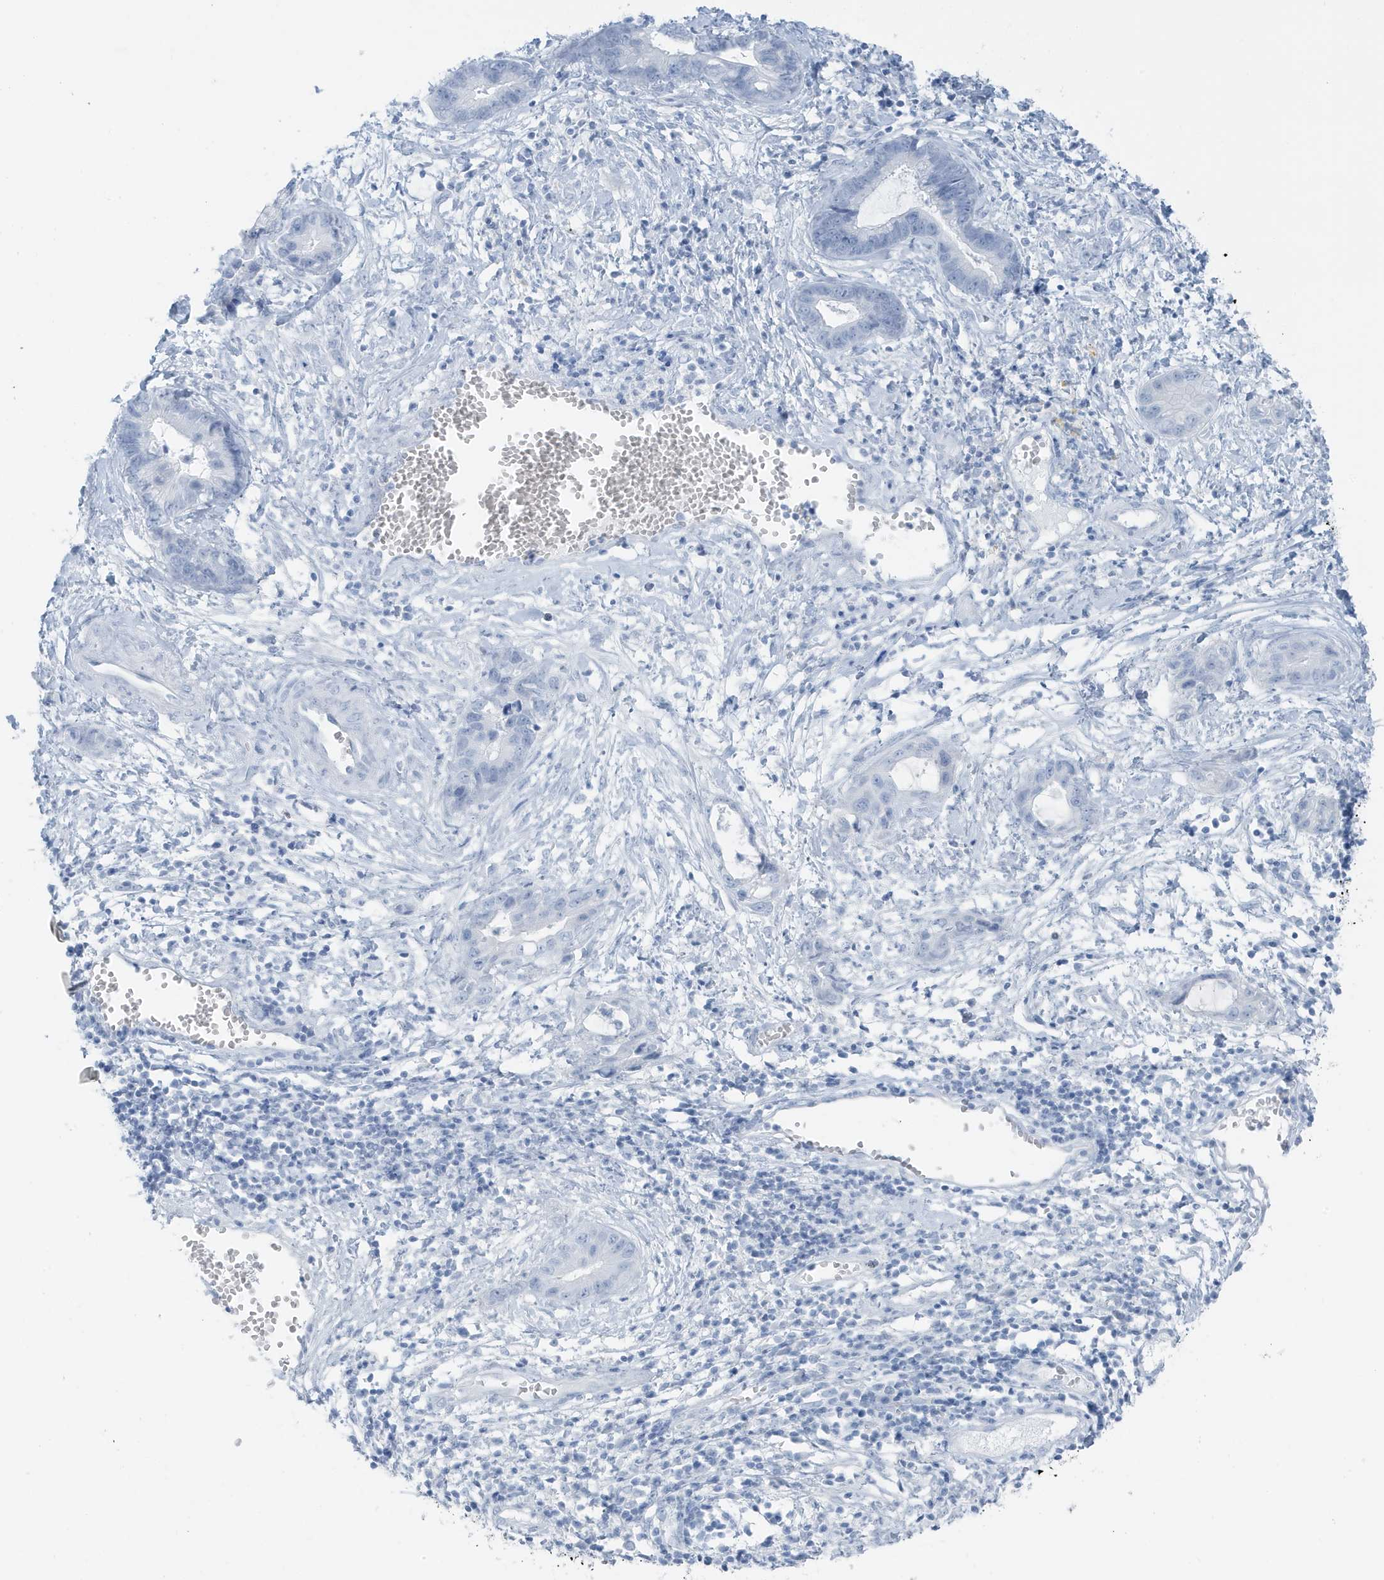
{"staining": {"intensity": "negative", "quantity": "none", "location": "none"}, "tissue": "cervical cancer", "cell_type": "Tumor cells", "image_type": "cancer", "snomed": [{"axis": "morphology", "description": "Adenocarcinoma, NOS"}, {"axis": "topography", "description": "Cervix"}], "caption": "The photomicrograph exhibits no staining of tumor cells in adenocarcinoma (cervical).", "gene": "ZFP64", "patient": {"sex": "female", "age": 44}}